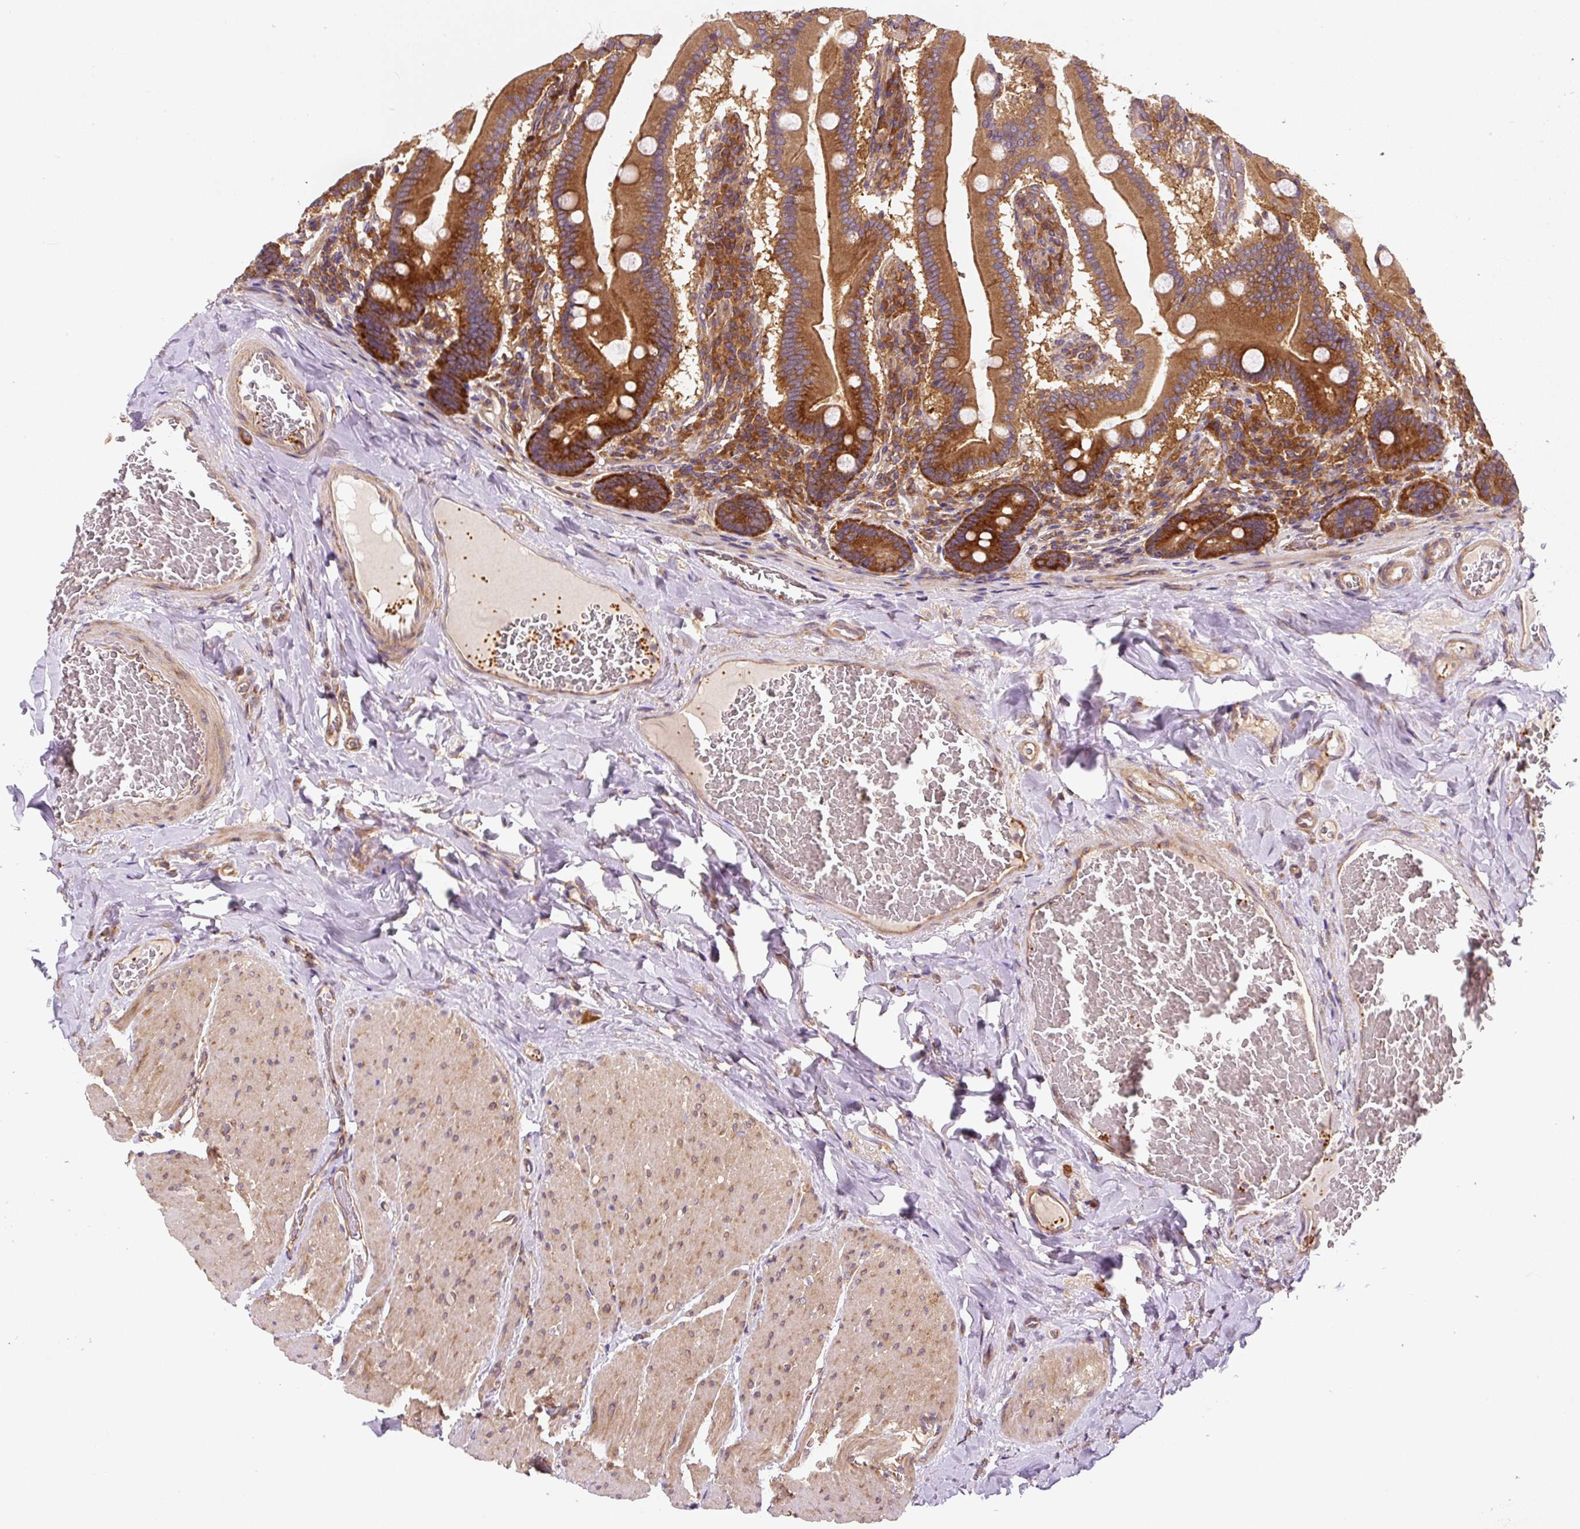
{"staining": {"intensity": "strong", "quantity": ">75%", "location": "cytoplasmic/membranous"}, "tissue": "duodenum", "cell_type": "Glandular cells", "image_type": "normal", "snomed": [{"axis": "morphology", "description": "Normal tissue, NOS"}, {"axis": "topography", "description": "Duodenum"}], "caption": "Immunohistochemical staining of normal duodenum displays strong cytoplasmic/membranous protein staining in approximately >75% of glandular cells. (IHC, brightfield microscopy, high magnification).", "gene": "EIF2S2", "patient": {"sex": "female", "age": 62}}